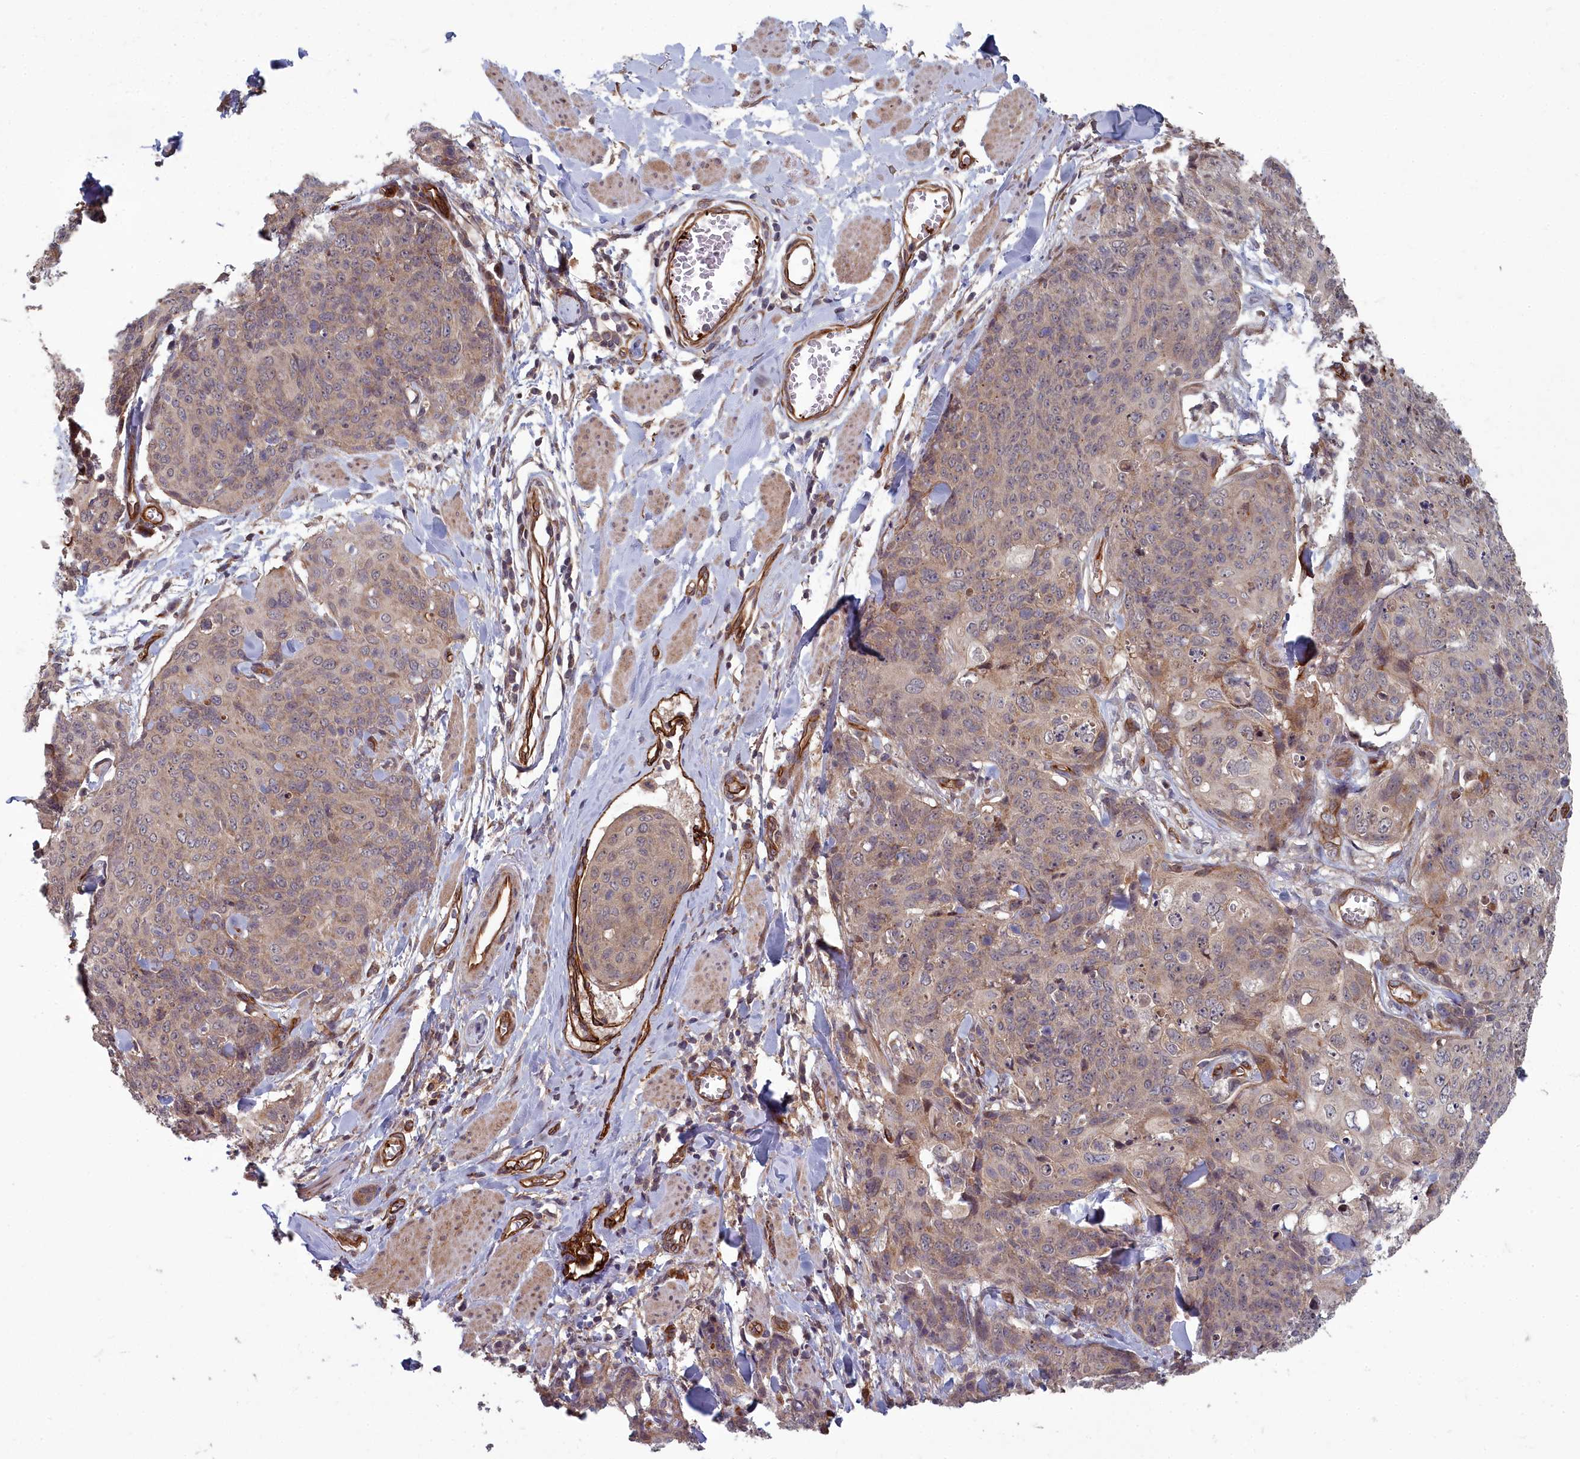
{"staining": {"intensity": "weak", "quantity": ">75%", "location": "cytoplasmic/membranous"}, "tissue": "skin cancer", "cell_type": "Tumor cells", "image_type": "cancer", "snomed": [{"axis": "morphology", "description": "Squamous cell carcinoma, NOS"}, {"axis": "topography", "description": "Skin"}, {"axis": "topography", "description": "Vulva"}], "caption": "IHC of human skin cancer (squamous cell carcinoma) exhibits low levels of weak cytoplasmic/membranous positivity in about >75% of tumor cells. (Brightfield microscopy of DAB IHC at high magnification).", "gene": "TSPYL4", "patient": {"sex": "female", "age": 85}}